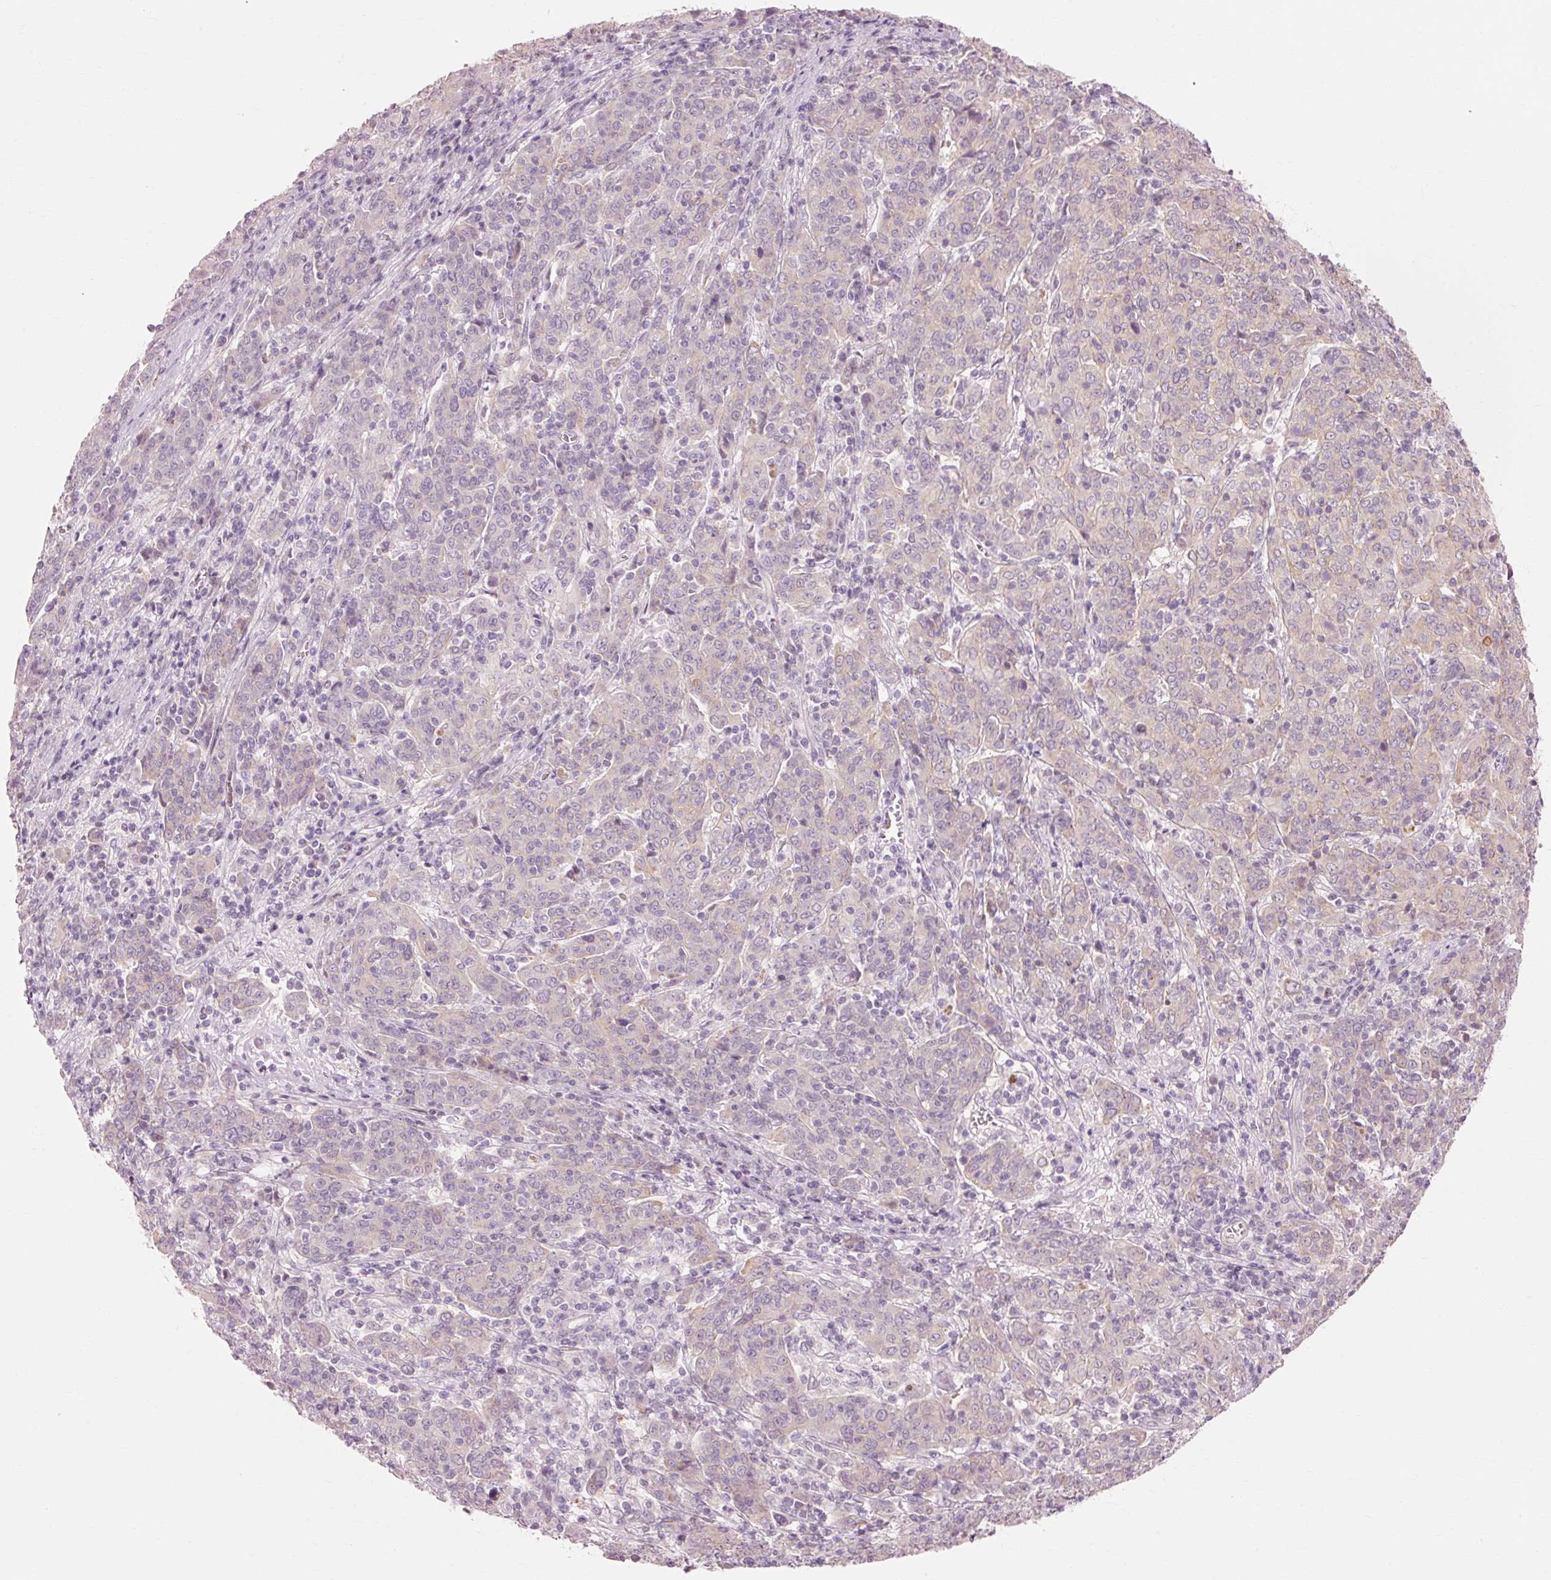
{"staining": {"intensity": "negative", "quantity": "none", "location": "none"}, "tissue": "cervical cancer", "cell_type": "Tumor cells", "image_type": "cancer", "snomed": [{"axis": "morphology", "description": "Squamous cell carcinoma, NOS"}, {"axis": "topography", "description": "Cervix"}], "caption": "Immunohistochemistry of cervical squamous cell carcinoma displays no expression in tumor cells. Nuclei are stained in blue.", "gene": "TRIM73", "patient": {"sex": "female", "age": 67}}